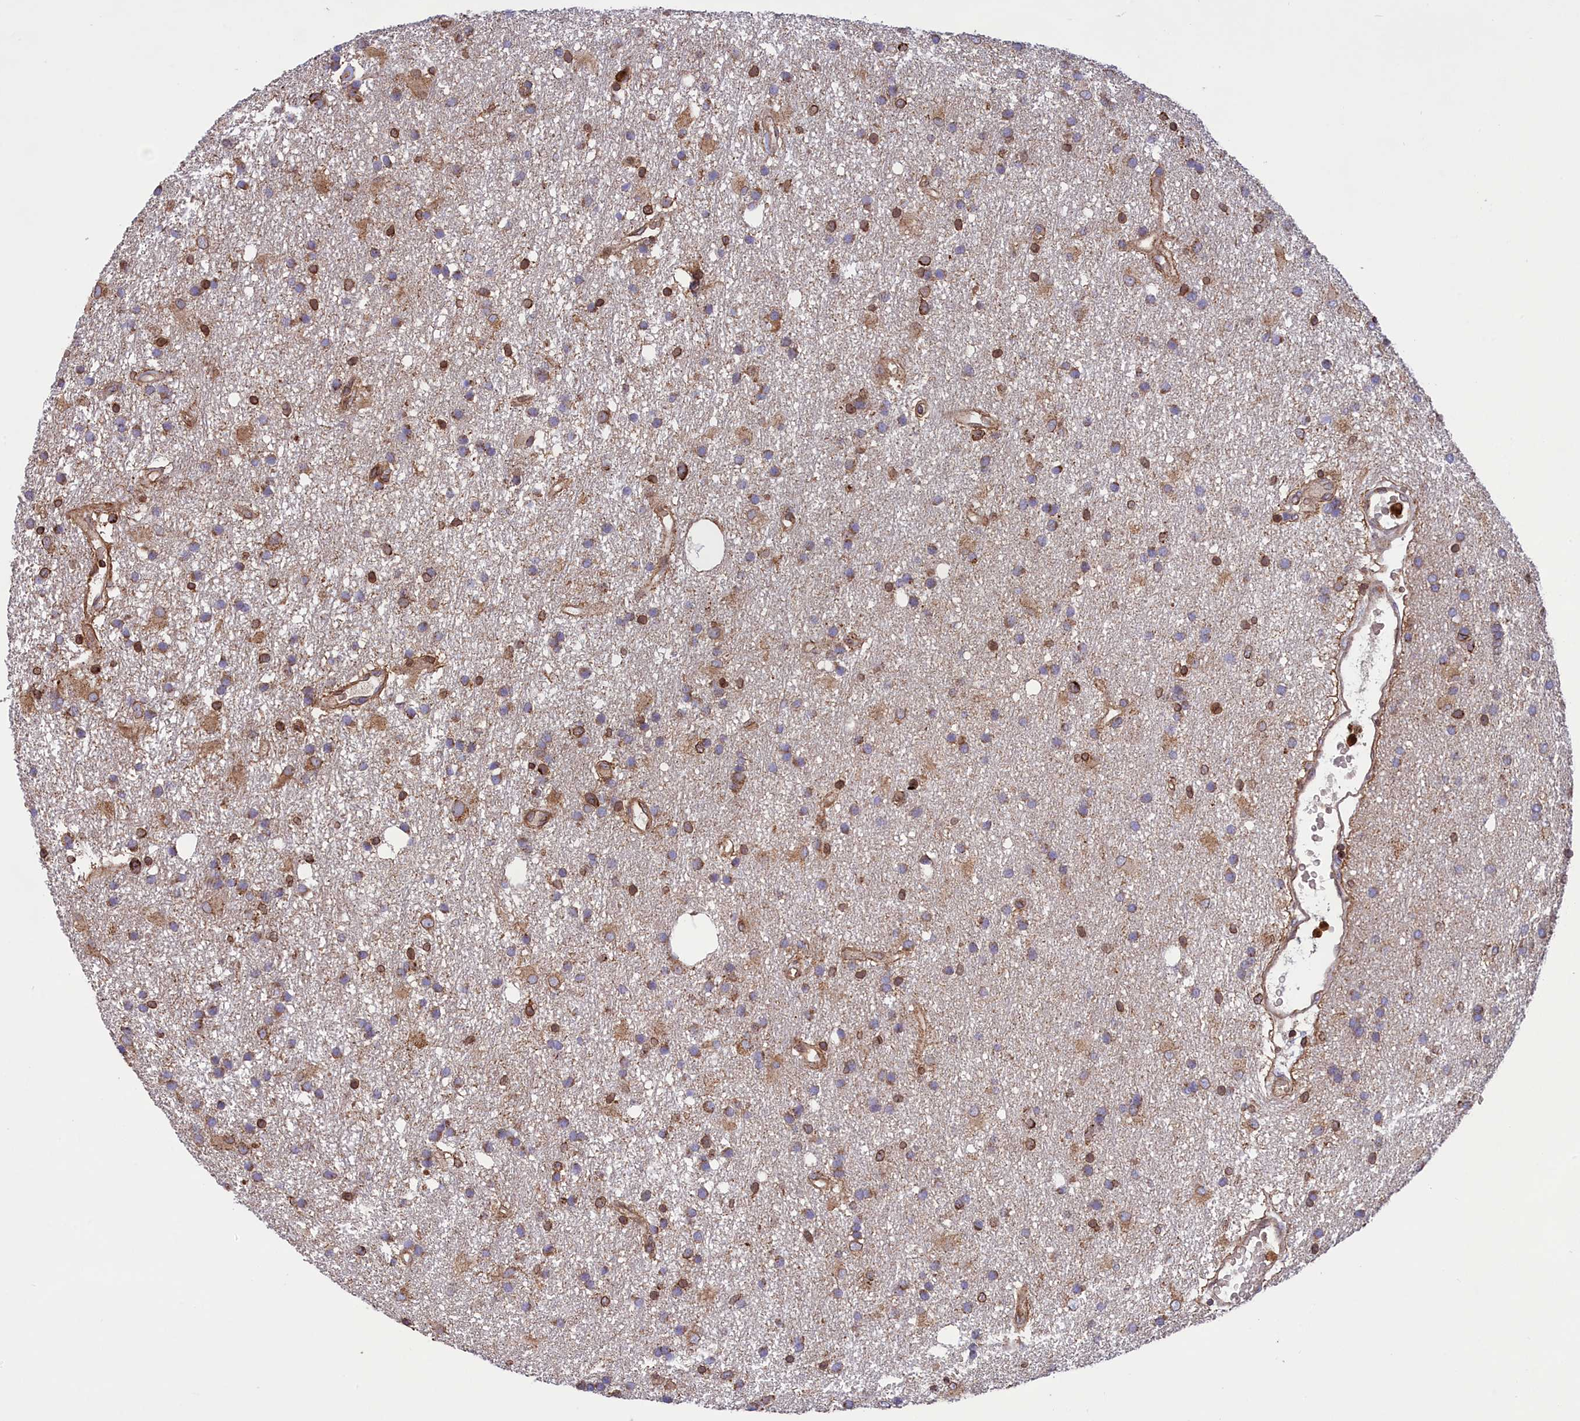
{"staining": {"intensity": "moderate", "quantity": ">75%", "location": "cytoplasmic/membranous"}, "tissue": "glioma", "cell_type": "Tumor cells", "image_type": "cancer", "snomed": [{"axis": "morphology", "description": "Glioma, malignant, High grade"}, {"axis": "topography", "description": "Brain"}], "caption": "Brown immunohistochemical staining in glioma reveals moderate cytoplasmic/membranous positivity in about >75% of tumor cells.", "gene": "PKHD1L1", "patient": {"sex": "male", "age": 77}}